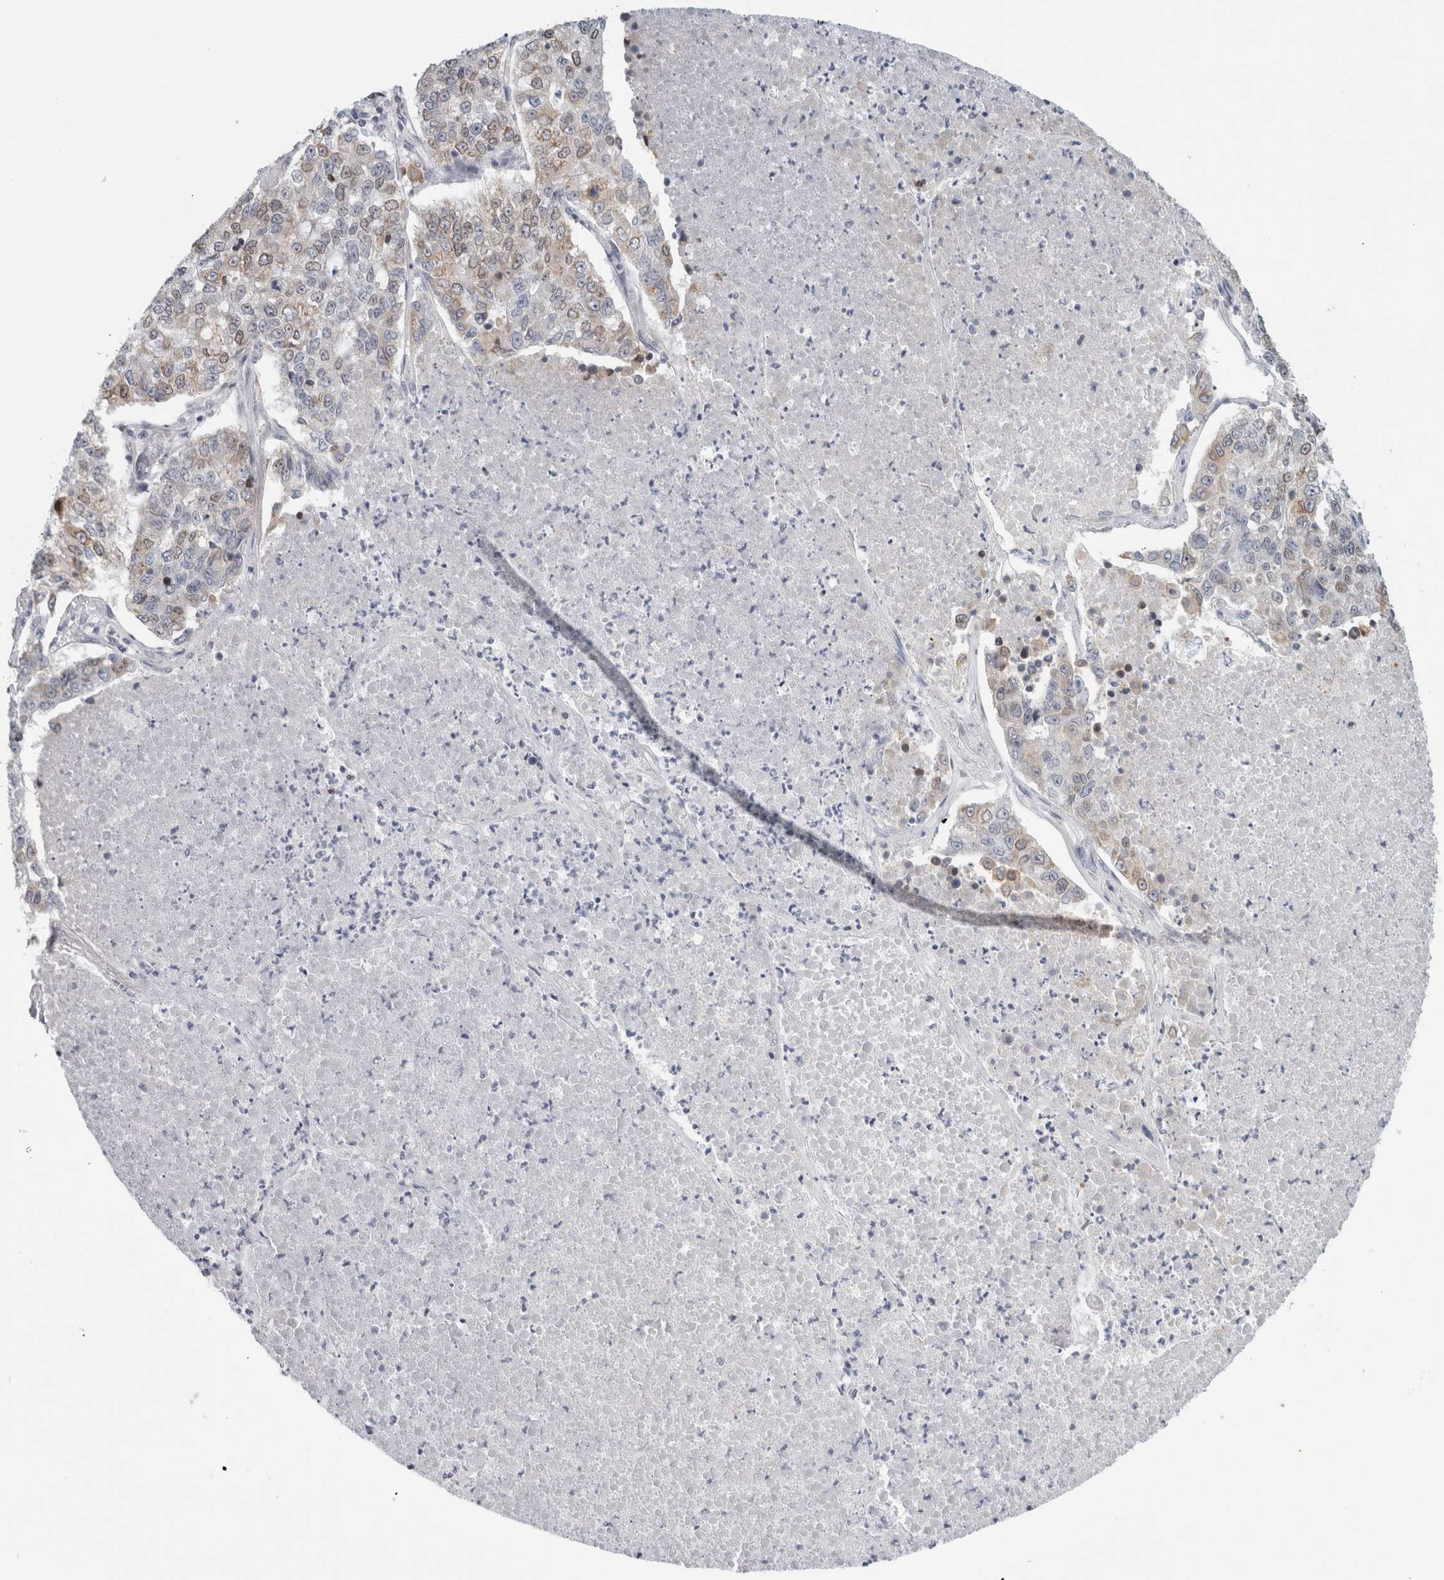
{"staining": {"intensity": "moderate", "quantity": "25%-75%", "location": "cytoplasmic/membranous,nuclear"}, "tissue": "lung cancer", "cell_type": "Tumor cells", "image_type": "cancer", "snomed": [{"axis": "morphology", "description": "Adenocarcinoma, NOS"}, {"axis": "topography", "description": "Lung"}], "caption": "Immunohistochemistry (IHC) of human lung adenocarcinoma shows medium levels of moderate cytoplasmic/membranous and nuclear expression in about 25%-75% of tumor cells.", "gene": "RBMX2", "patient": {"sex": "male", "age": 49}}